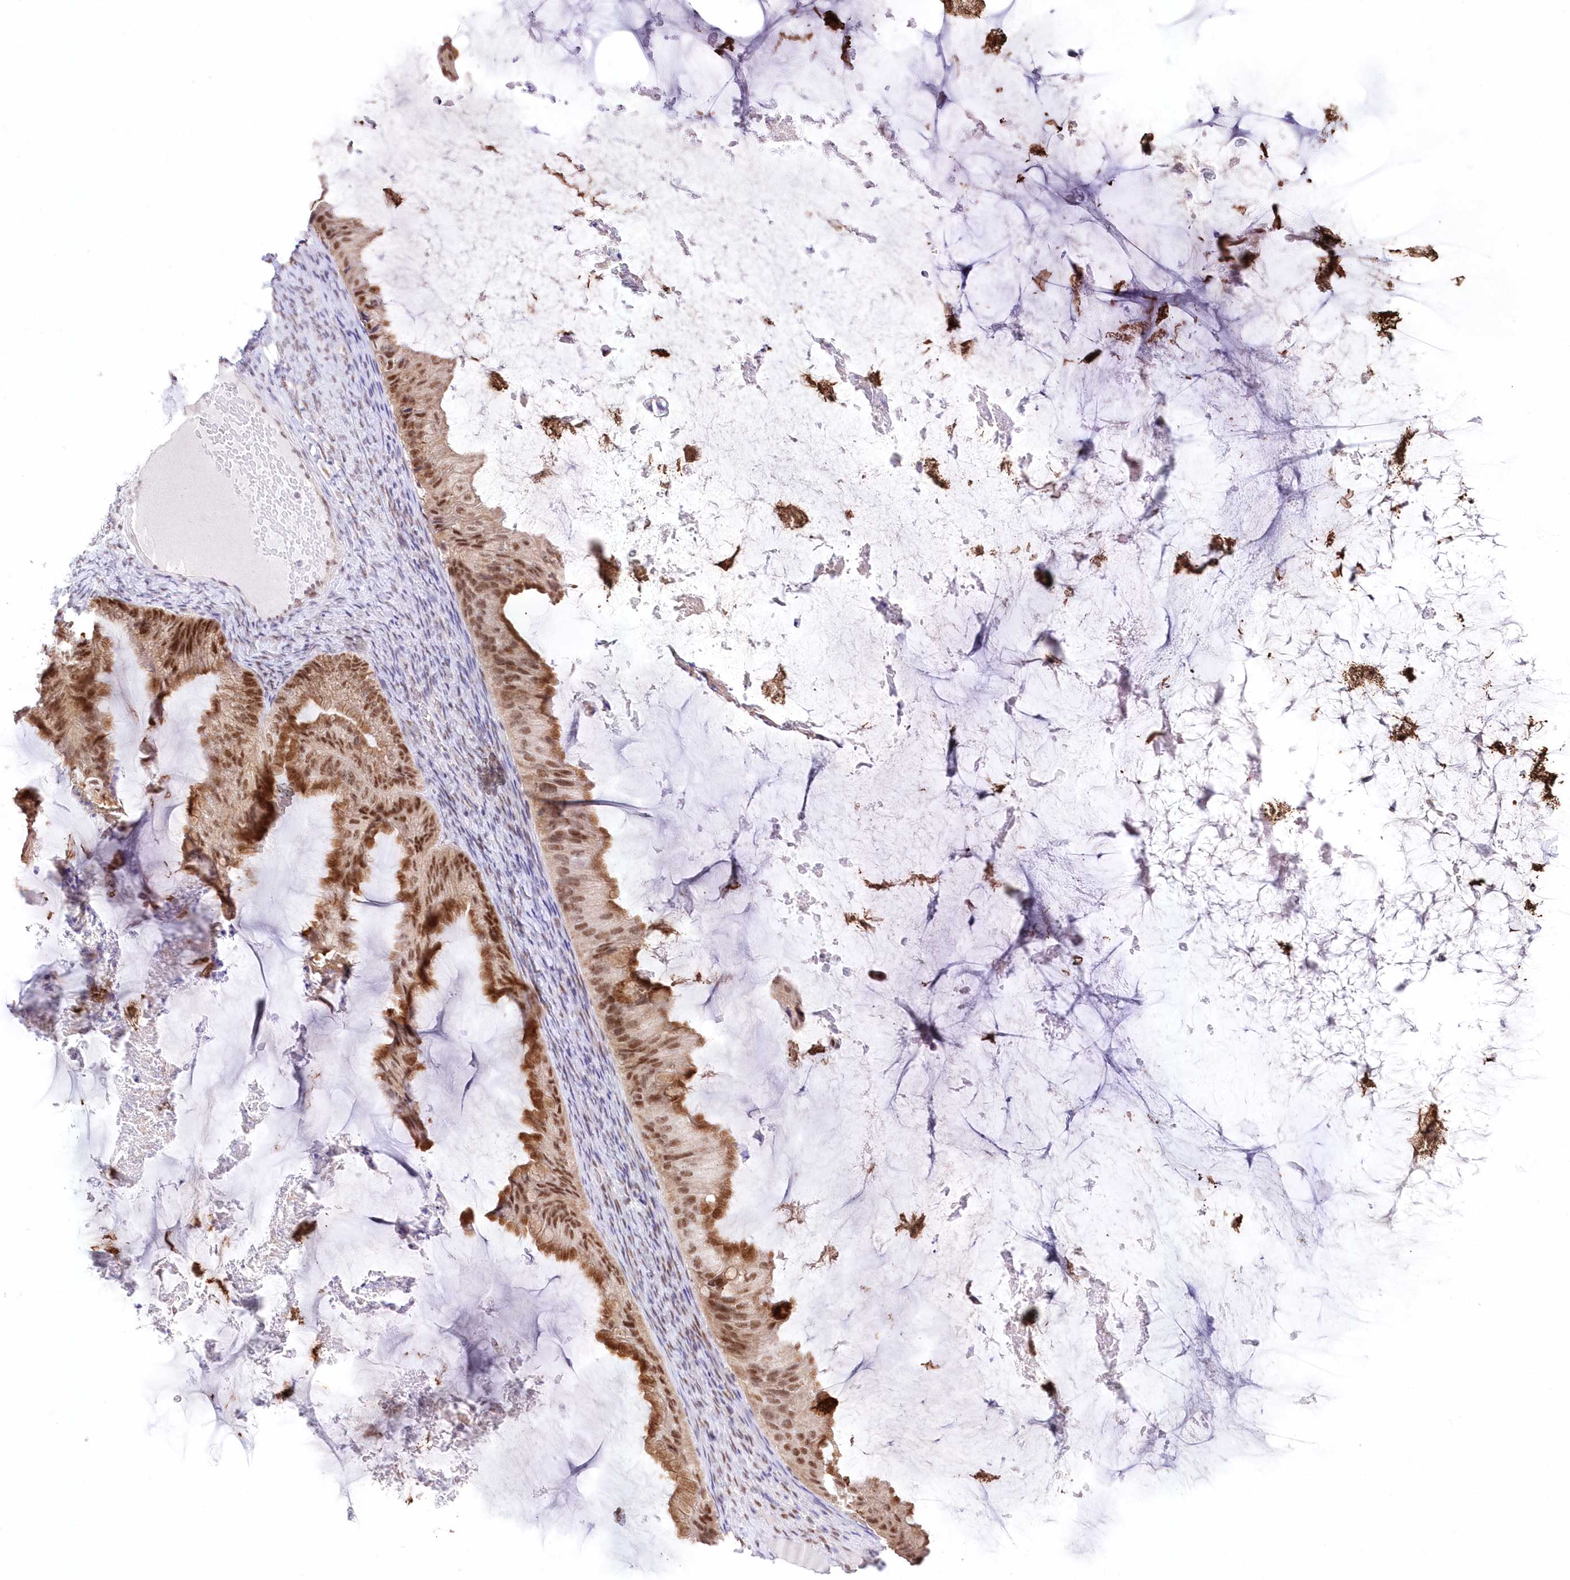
{"staining": {"intensity": "moderate", "quantity": ">75%", "location": "nuclear"}, "tissue": "ovarian cancer", "cell_type": "Tumor cells", "image_type": "cancer", "snomed": [{"axis": "morphology", "description": "Cystadenocarcinoma, mucinous, NOS"}, {"axis": "topography", "description": "Ovary"}], "caption": "Ovarian mucinous cystadenocarcinoma stained with DAB immunohistochemistry shows medium levels of moderate nuclear expression in approximately >75% of tumor cells.", "gene": "NSUN2", "patient": {"sex": "female", "age": 61}}